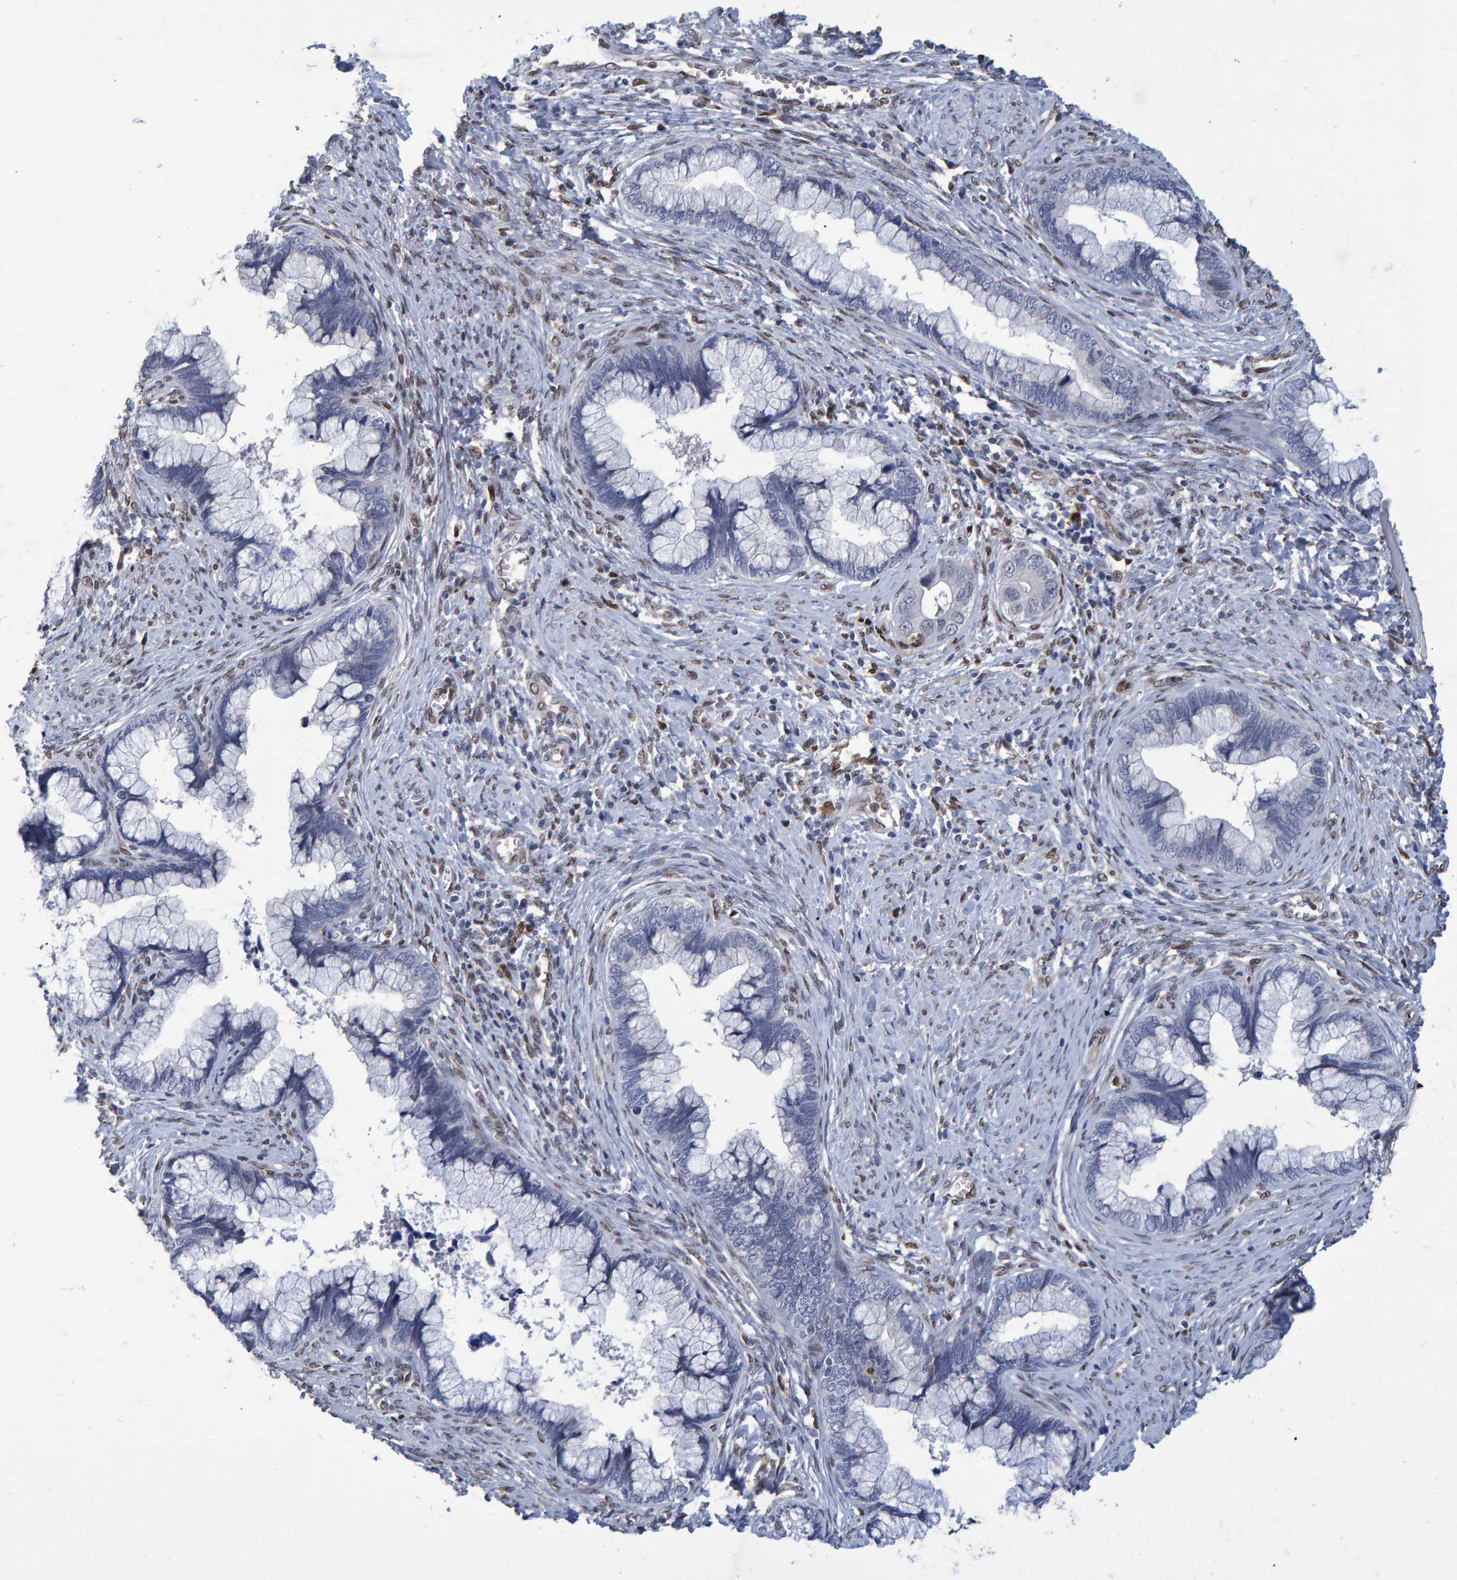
{"staining": {"intensity": "negative", "quantity": "none", "location": "none"}, "tissue": "cervical cancer", "cell_type": "Tumor cells", "image_type": "cancer", "snomed": [{"axis": "morphology", "description": "Adenocarcinoma, NOS"}, {"axis": "topography", "description": "Cervix"}], "caption": "IHC of cervical cancer (adenocarcinoma) displays no expression in tumor cells. (Immunohistochemistry, brightfield microscopy, high magnification).", "gene": "QKI", "patient": {"sex": "female", "age": 44}}